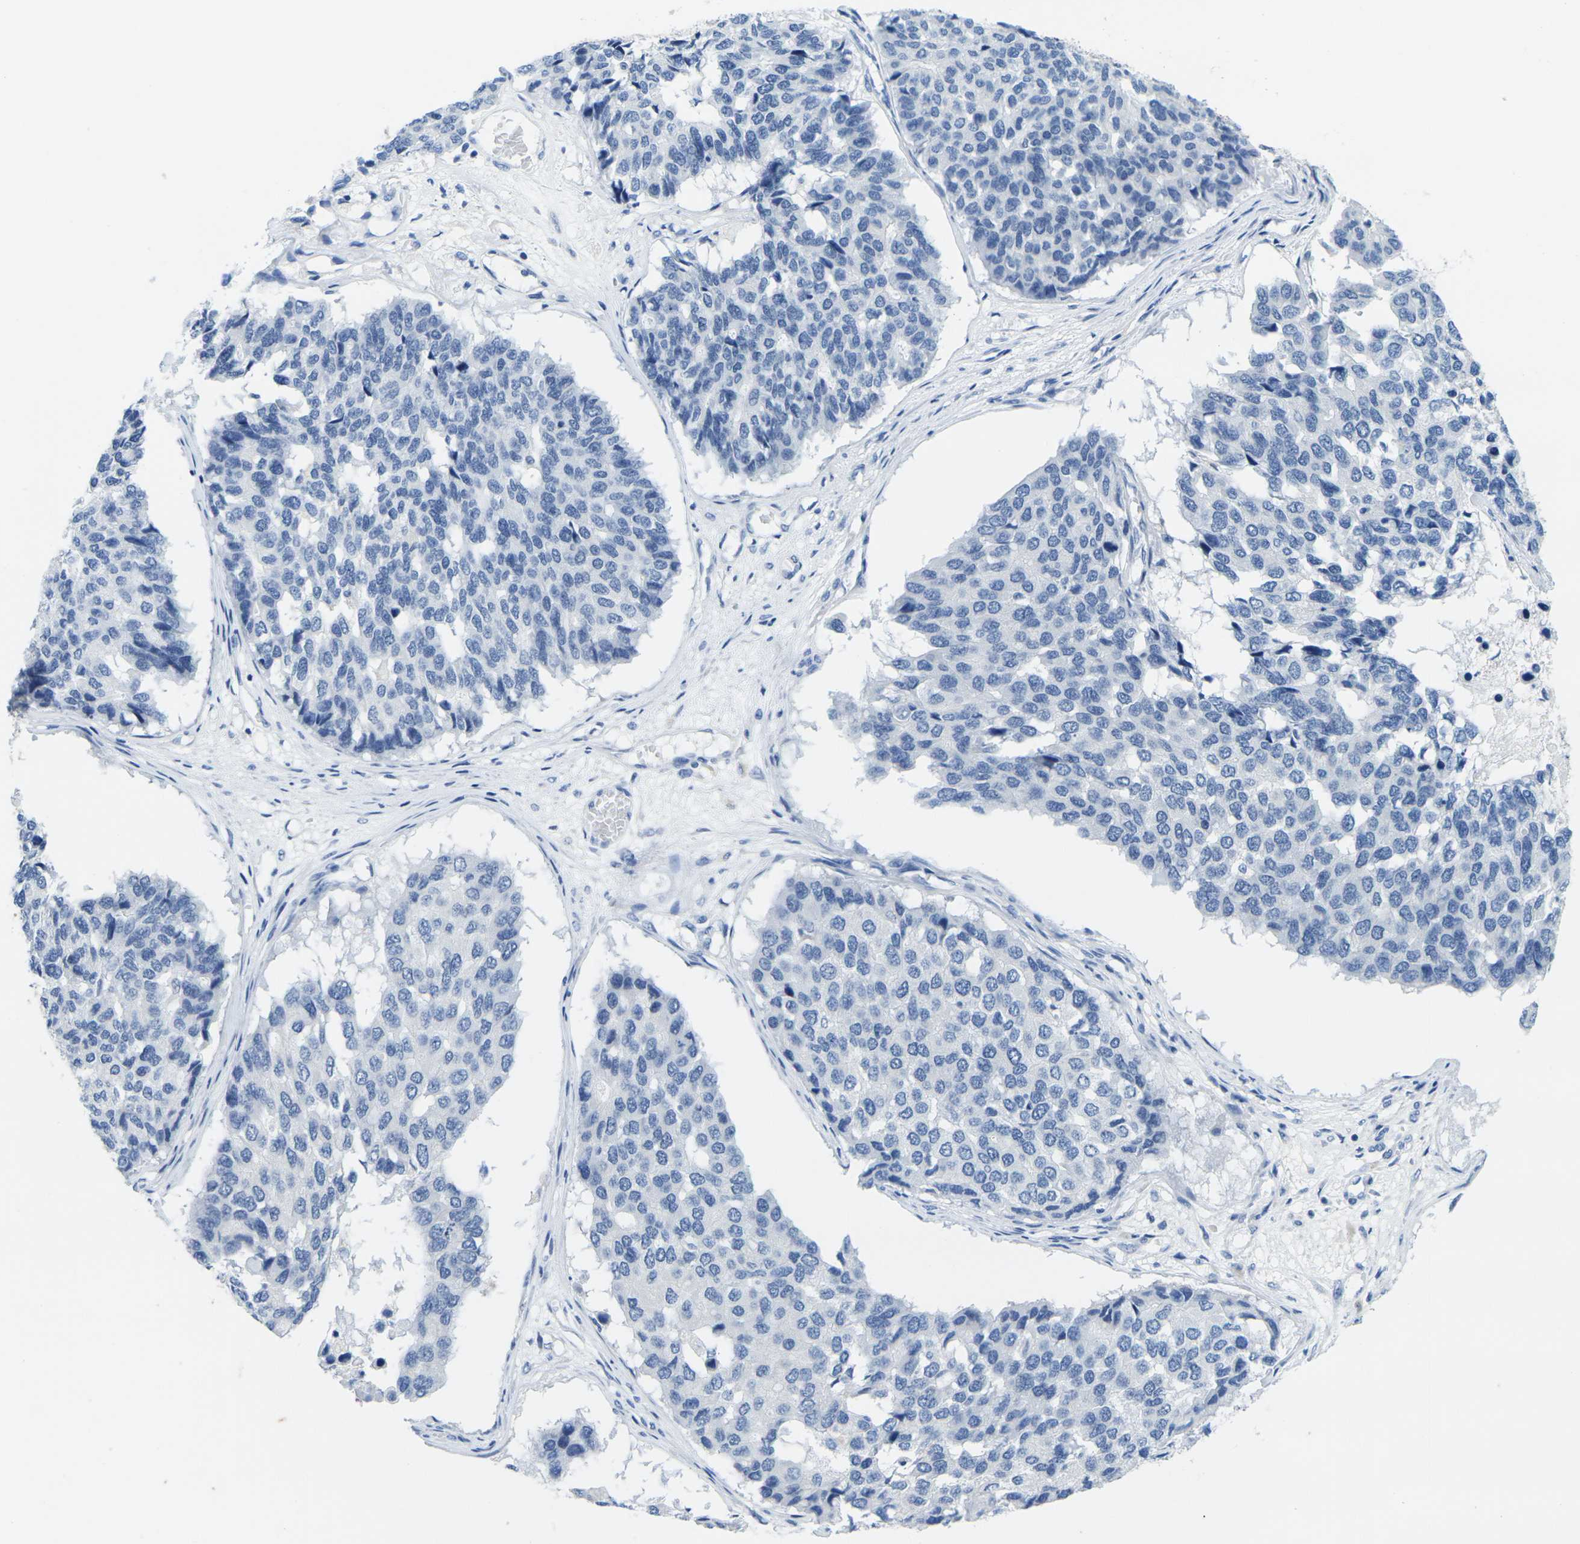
{"staining": {"intensity": "negative", "quantity": "none", "location": "none"}, "tissue": "pancreatic cancer", "cell_type": "Tumor cells", "image_type": "cancer", "snomed": [{"axis": "morphology", "description": "Adenocarcinoma, NOS"}, {"axis": "topography", "description": "Pancreas"}], "caption": "A histopathology image of pancreatic cancer (adenocarcinoma) stained for a protein demonstrates no brown staining in tumor cells.", "gene": "FAM3D", "patient": {"sex": "male", "age": 50}}